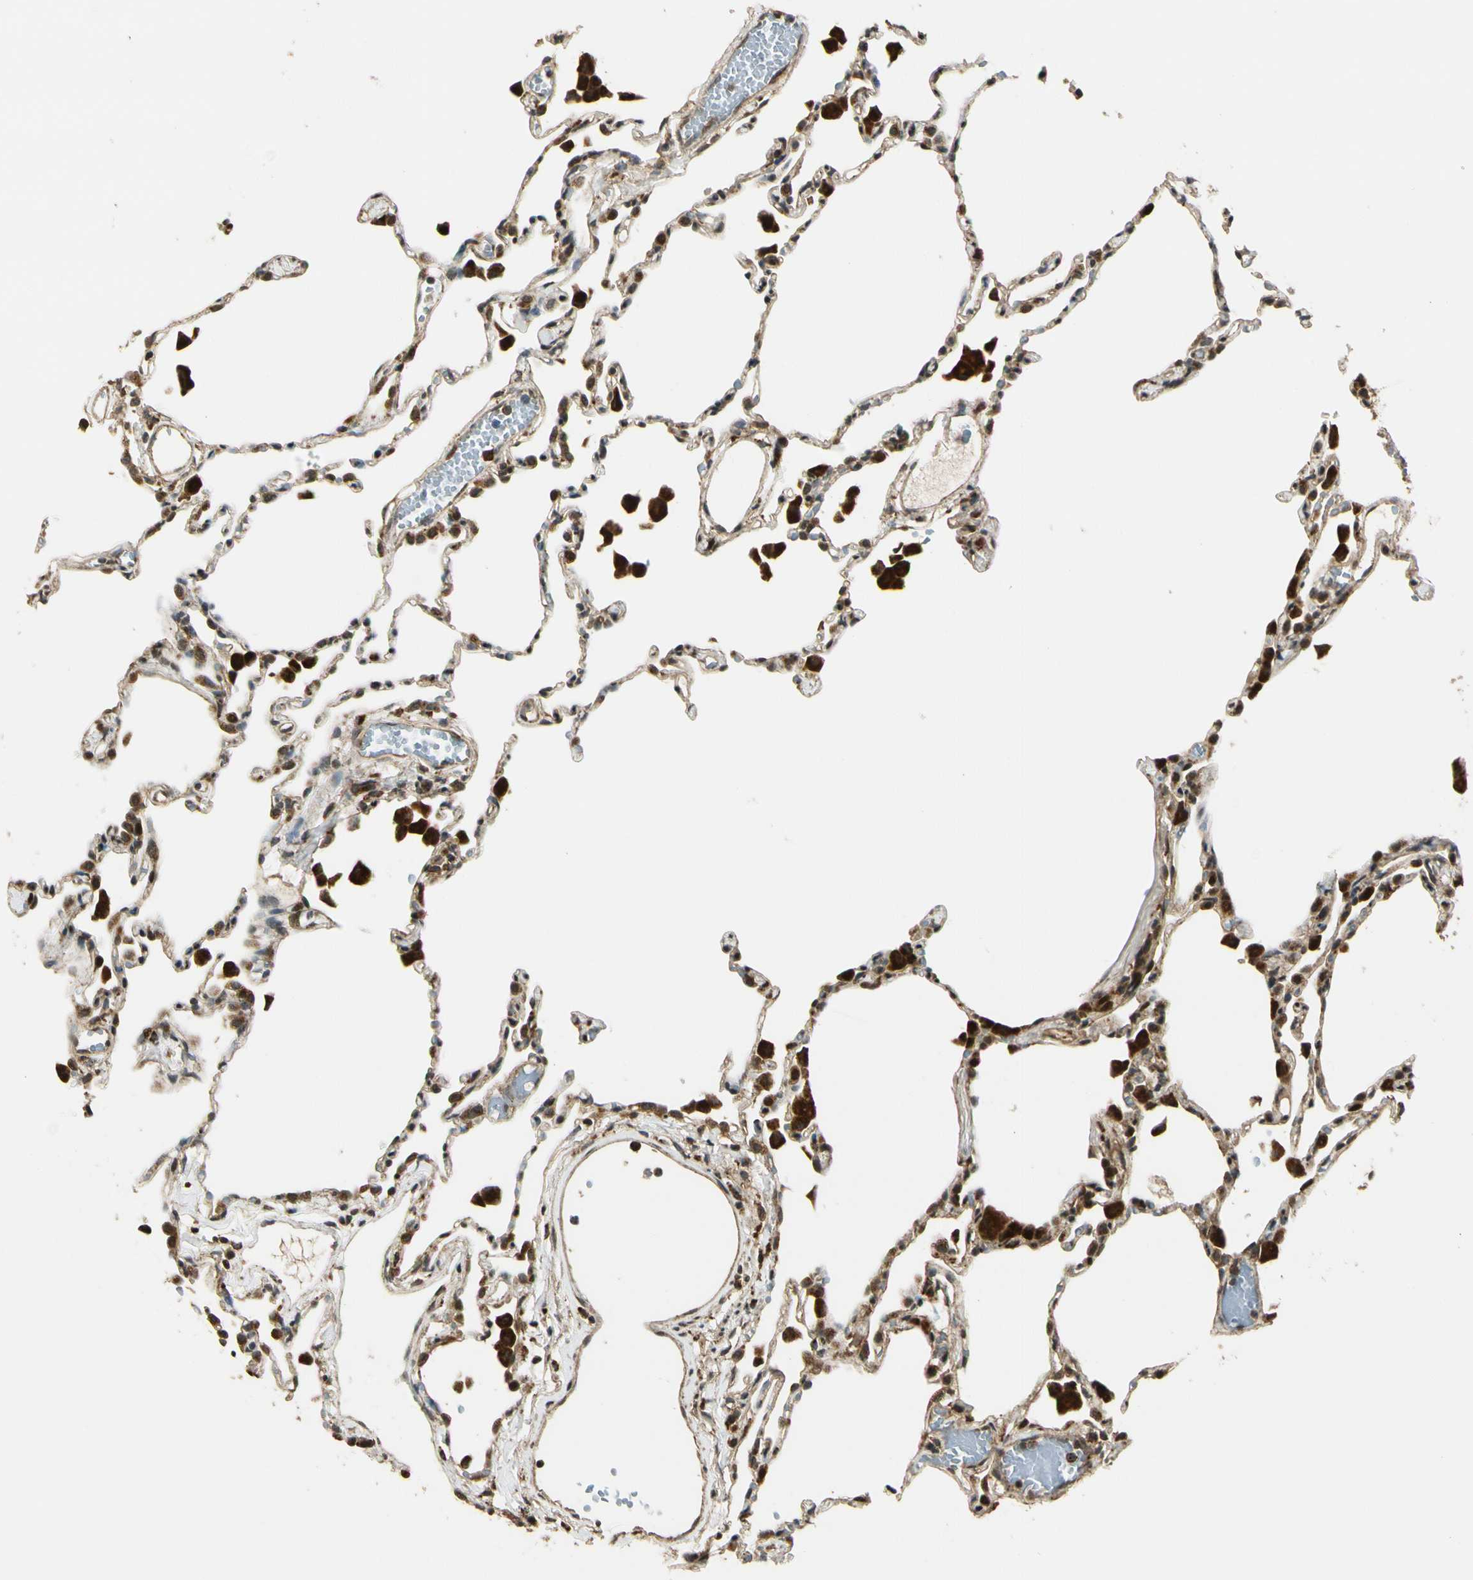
{"staining": {"intensity": "moderate", "quantity": "25%-75%", "location": "cytoplasmic/membranous"}, "tissue": "lung", "cell_type": "Alveolar cells", "image_type": "normal", "snomed": [{"axis": "morphology", "description": "Normal tissue, NOS"}, {"axis": "topography", "description": "Lung"}], "caption": "Brown immunohistochemical staining in benign lung displays moderate cytoplasmic/membranous staining in about 25%-75% of alveolar cells. The protein of interest is shown in brown color, while the nuclei are stained blue.", "gene": "LAMTOR1", "patient": {"sex": "female", "age": 49}}